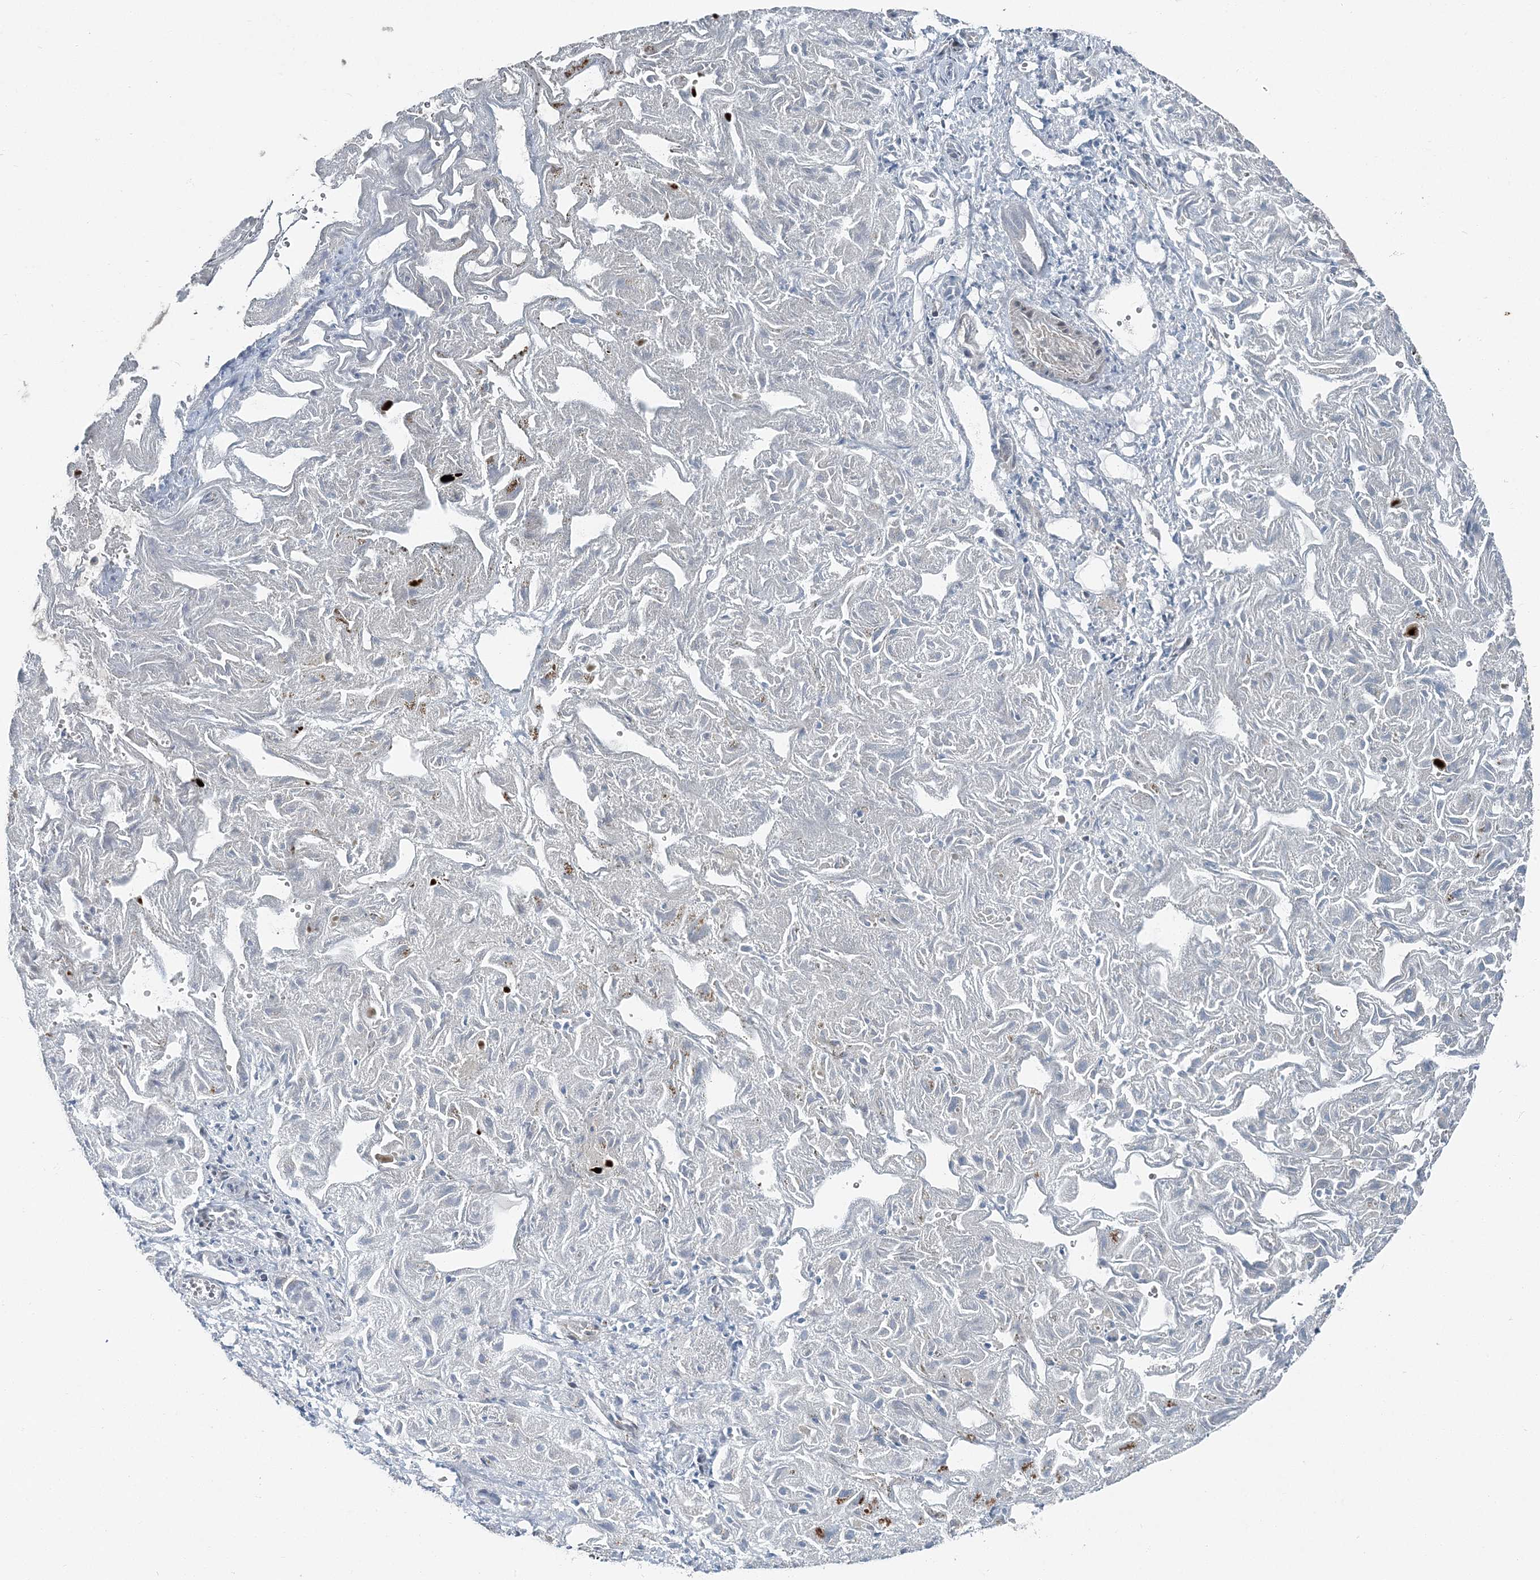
{"staining": {"intensity": "negative", "quantity": "none", "location": "none"}, "tissue": "liver cancer", "cell_type": "Tumor cells", "image_type": "cancer", "snomed": [{"axis": "morphology", "description": "Cholangiocarcinoma"}, {"axis": "topography", "description": "Liver"}], "caption": "Immunohistochemical staining of human liver cancer shows no significant positivity in tumor cells.", "gene": "FBXL17", "patient": {"sex": "female", "age": 52}}